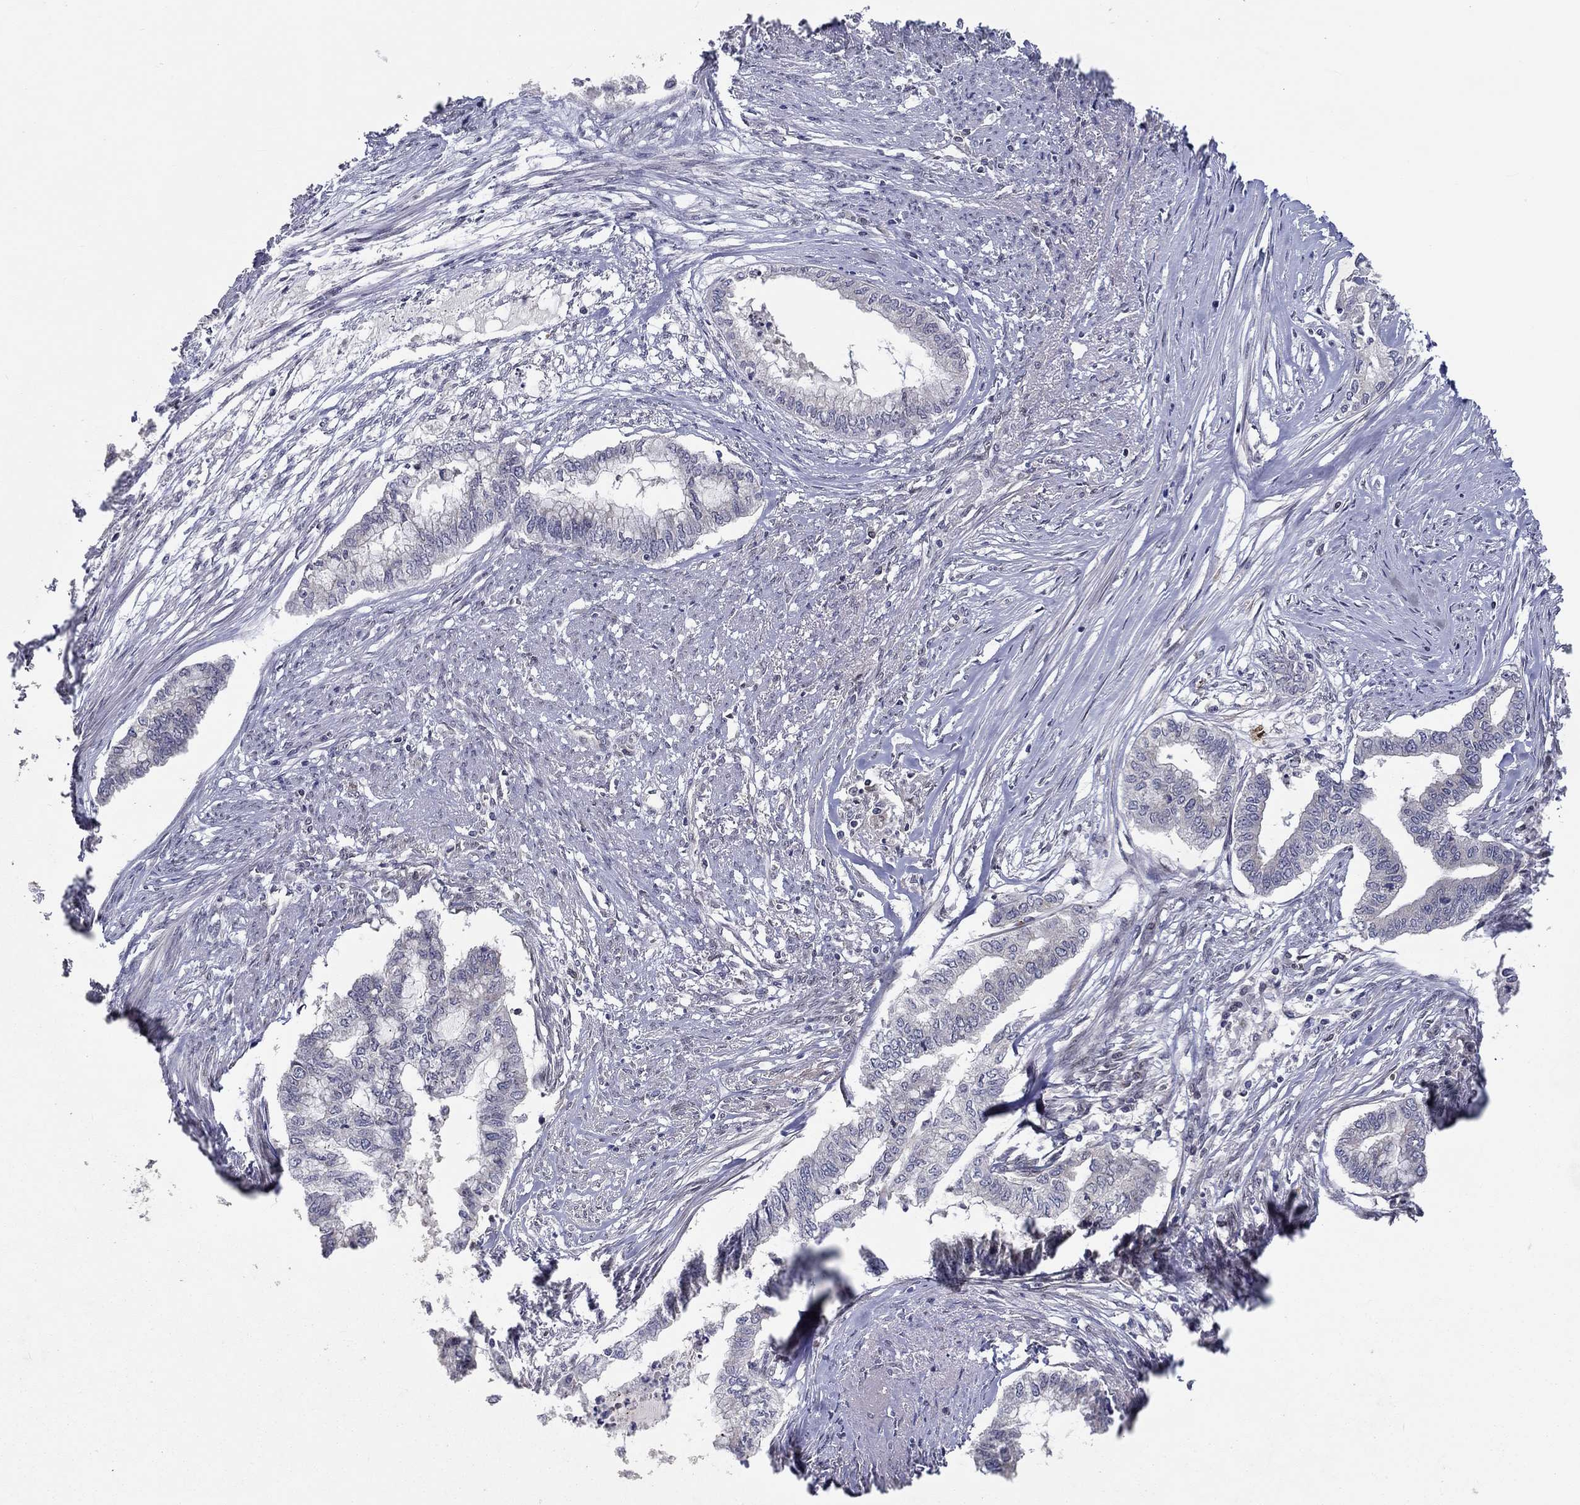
{"staining": {"intensity": "negative", "quantity": "none", "location": "none"}, "tissue": "endometrial cancer", "cell_type": "Tumor cells", "image_type": "cancer", "snomed": [{"axis": "morphology", "description": "Adenocarcinoma, NOS"}, {"axis": "topography", "description": "Endometrium"}], "caption": "Tumor cells are negative for brown protein staining in endometrial cancer (adenocarcinoma).", "gene": "CETN3", "patient": {"sex": "female", "age": 79}}